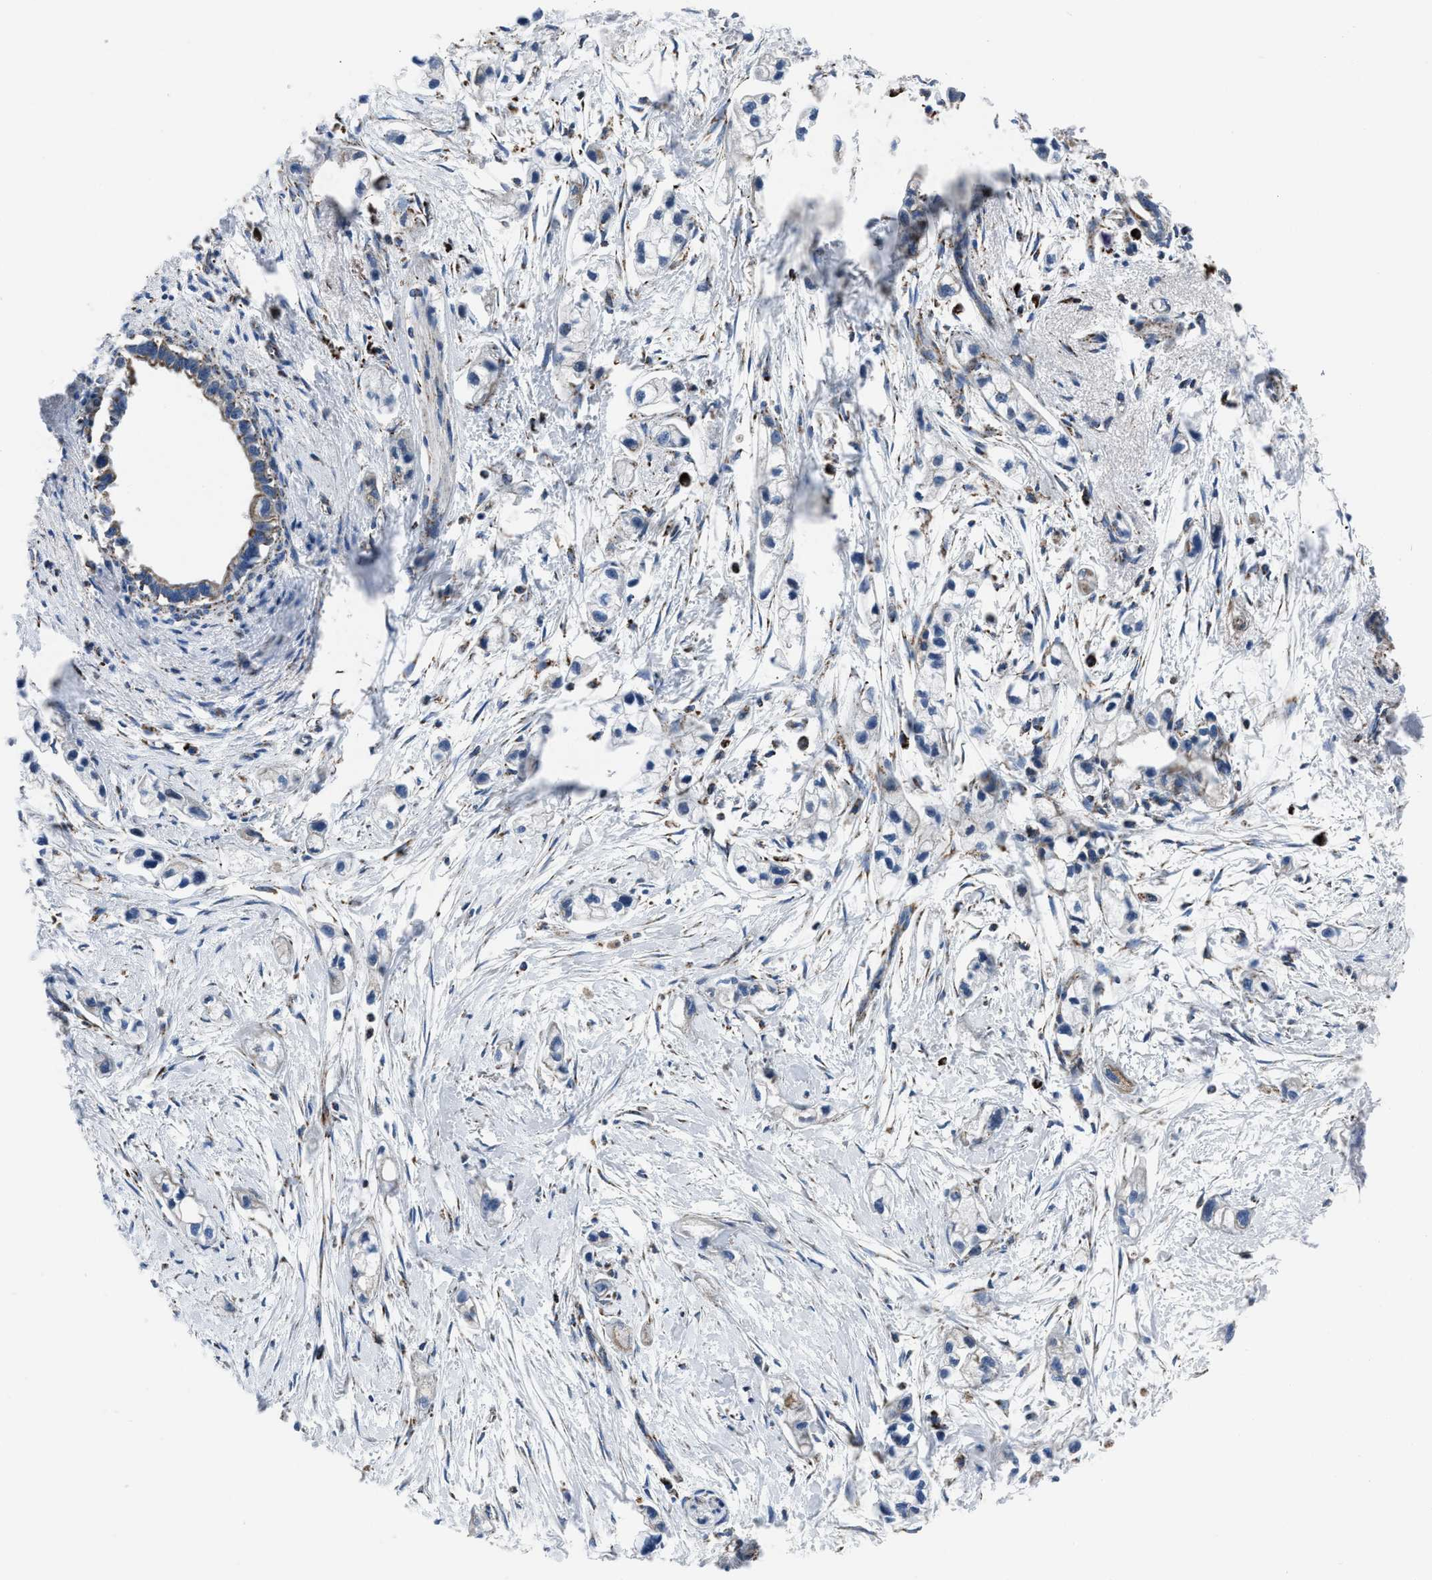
{"staining": {"intensity": "negative", "quantity": "none", "location": "none"}, "tissue": "pancreatic cancer", "cell_type": "Tumor cells", "image_type": "cancer", "snomed": [{"axis": "morphology", "description": "Adenocarcinoma, NOS"}, {"axis": "topography", "description": "Pancreas"}], "caption": "IHC histopathology image of human pancreatic adenocarcinoma stained for a protein (brown), which reveals no staining in tumor cells.", "gene": "NSD3", "patient": {"sex": "male", "age": 74}}